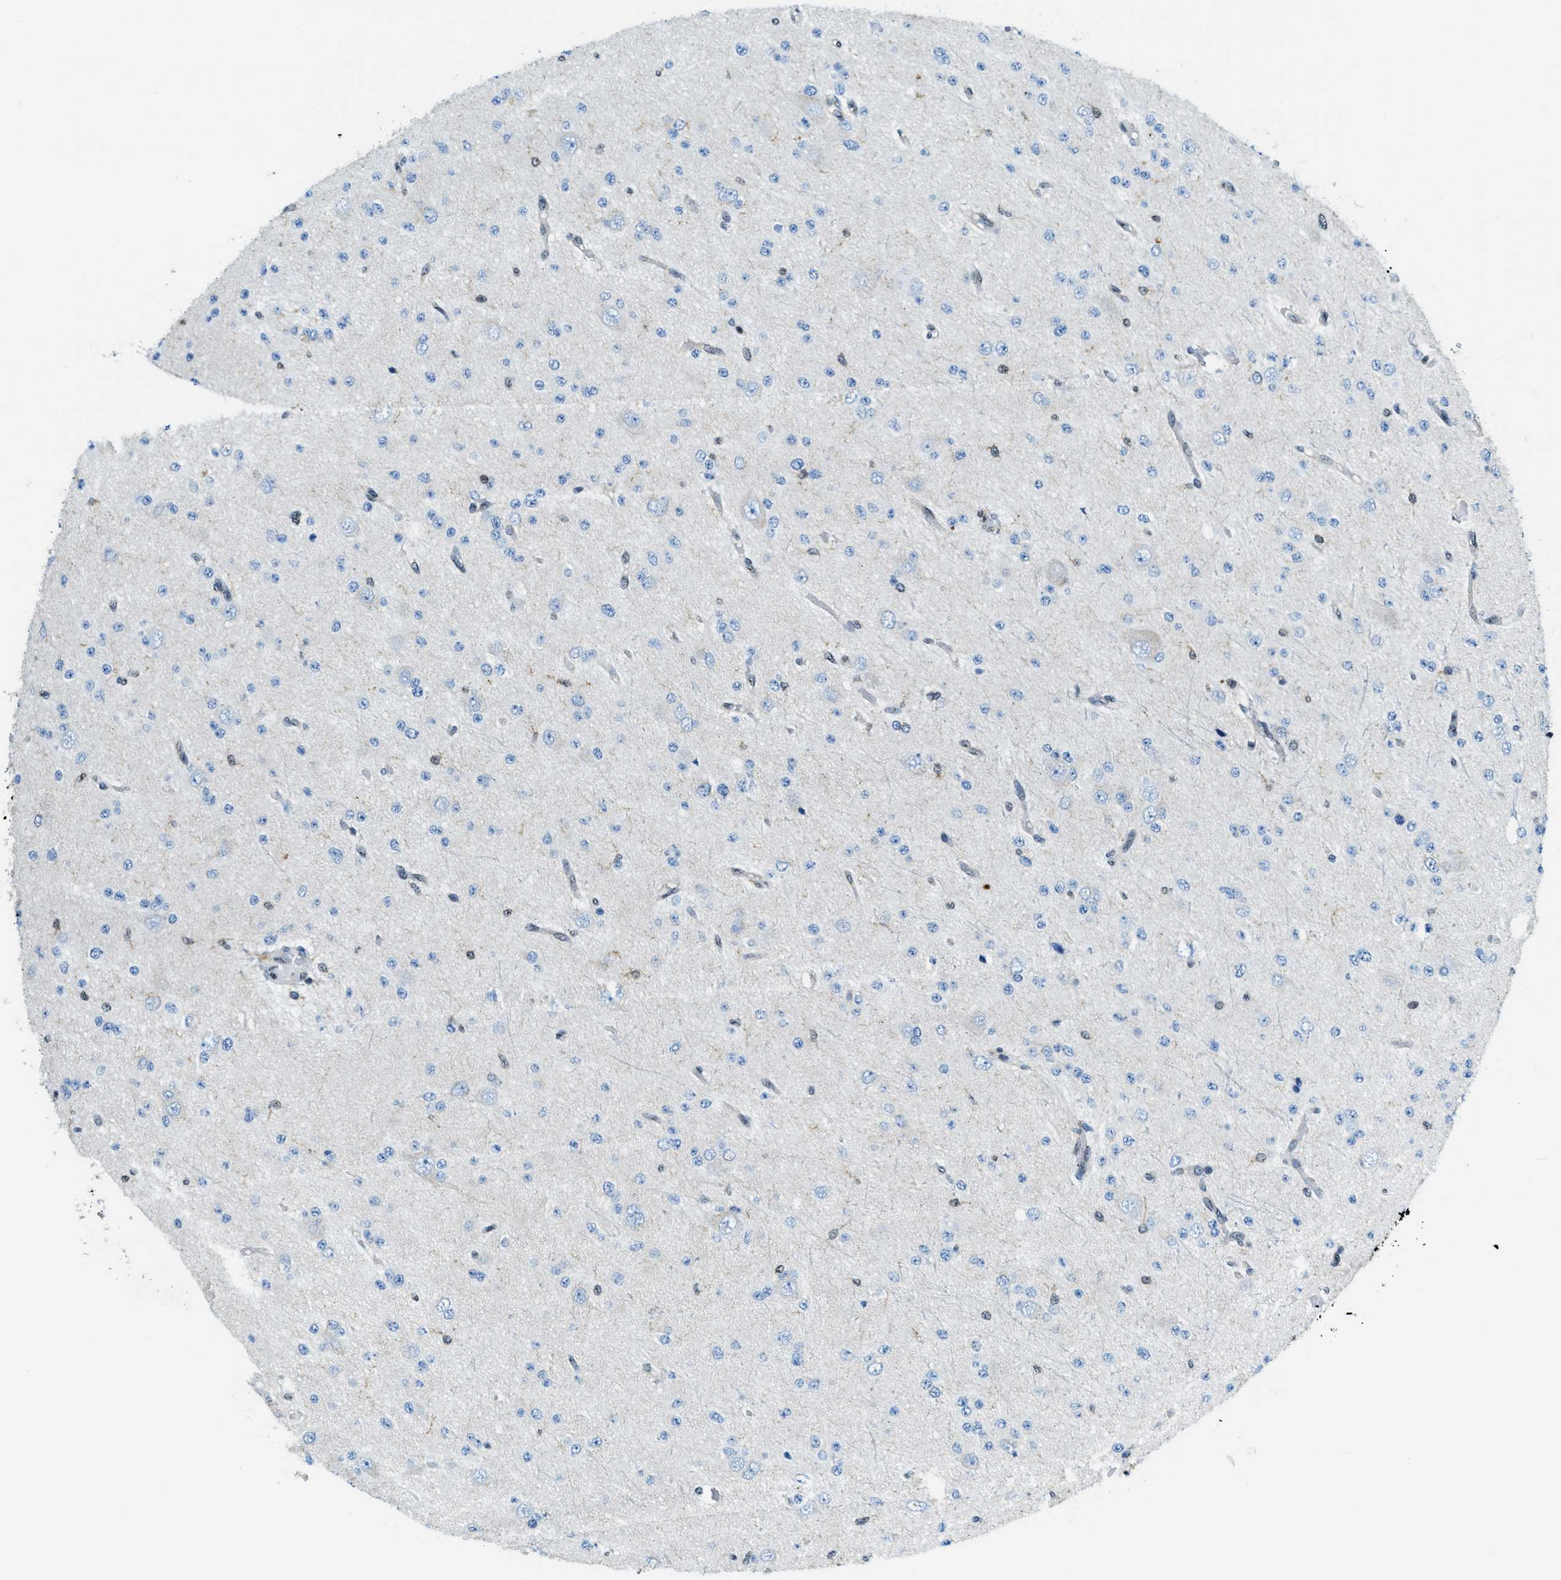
{"staining": {"intensity": "negative", "quantity": "none", "location": "none"}, "tissue": "glioma", "cell_type": "Tumor cells", "image_type": "cancer", "snomed": [{"axis": "morphology", "description": "Glioma, malignant, Low grade"}, {"axis": "topography", "description": "Brain"}], "caption": "Immunohistochemistry (IHC) micrograph of glioma stained for a protein (brown), which exhibits no expression in tumor cells. Brightfield microscopy of IHC stained with DAB (3,3'-diaminobenzidine) (brown) and hematoxylin (blue), captured at high magnification.", "gene": "SP100", "patient": {"sex": "male", "age": 38}}